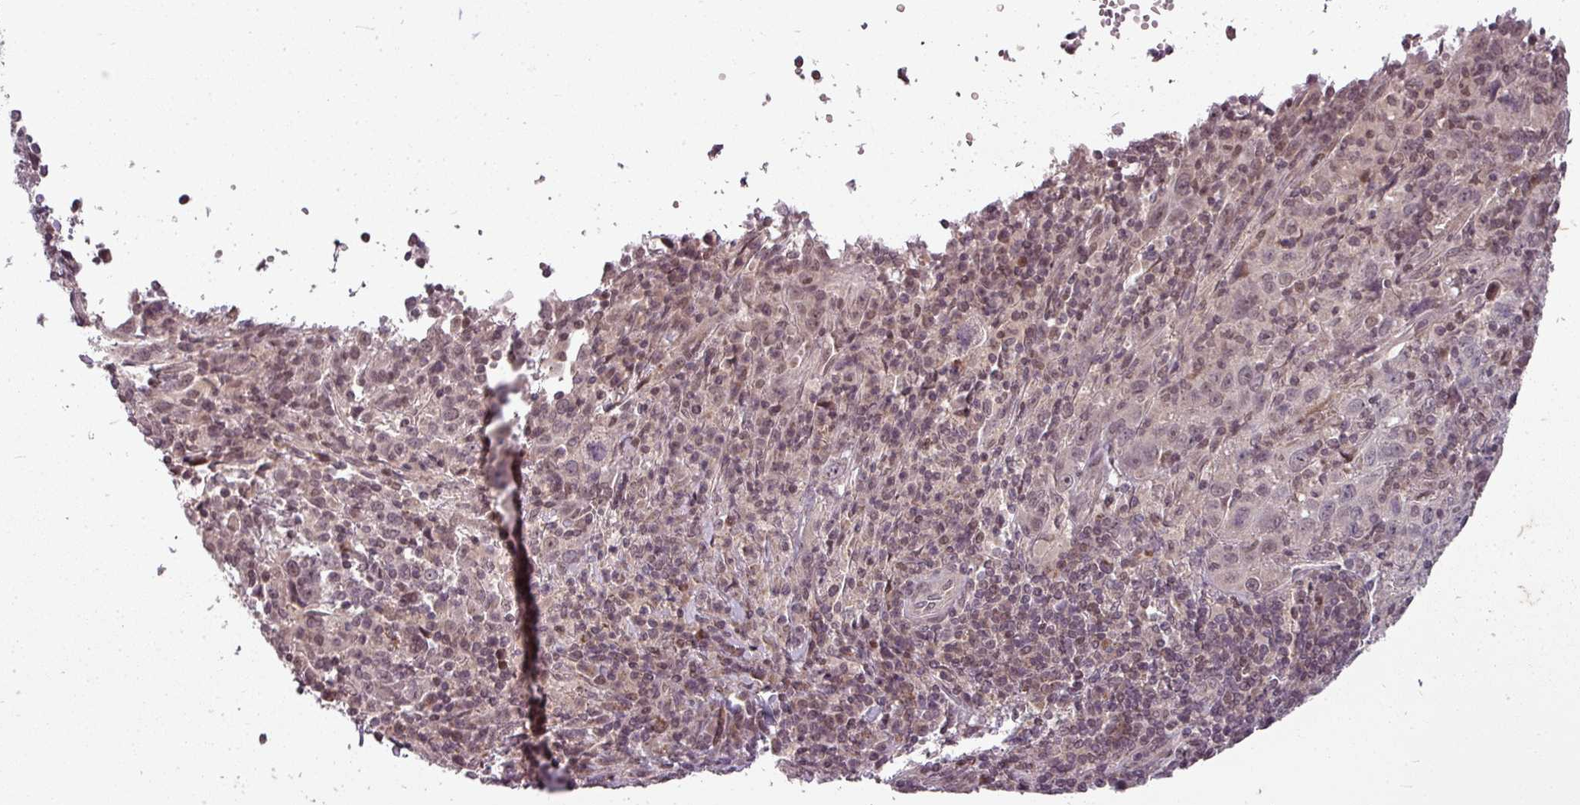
{"staining": {"intensity": "negative", "quantity": "none", "location": "none"}, "tissue": "cervical cancer", "cell_type": "Tumor cells", "image_type": "cancer", "snomed": [{"axis": "morphology", "description": "Squamous cell carcinoma, NOS"}, {"axis": "topography", "description": "Cervix"}], "caption": "There is no significant expression in tumor cells of squamous cell carcinoma (cervical).", "gene": "CLIC1", "patient": {"sex": "female", "age": 46}}